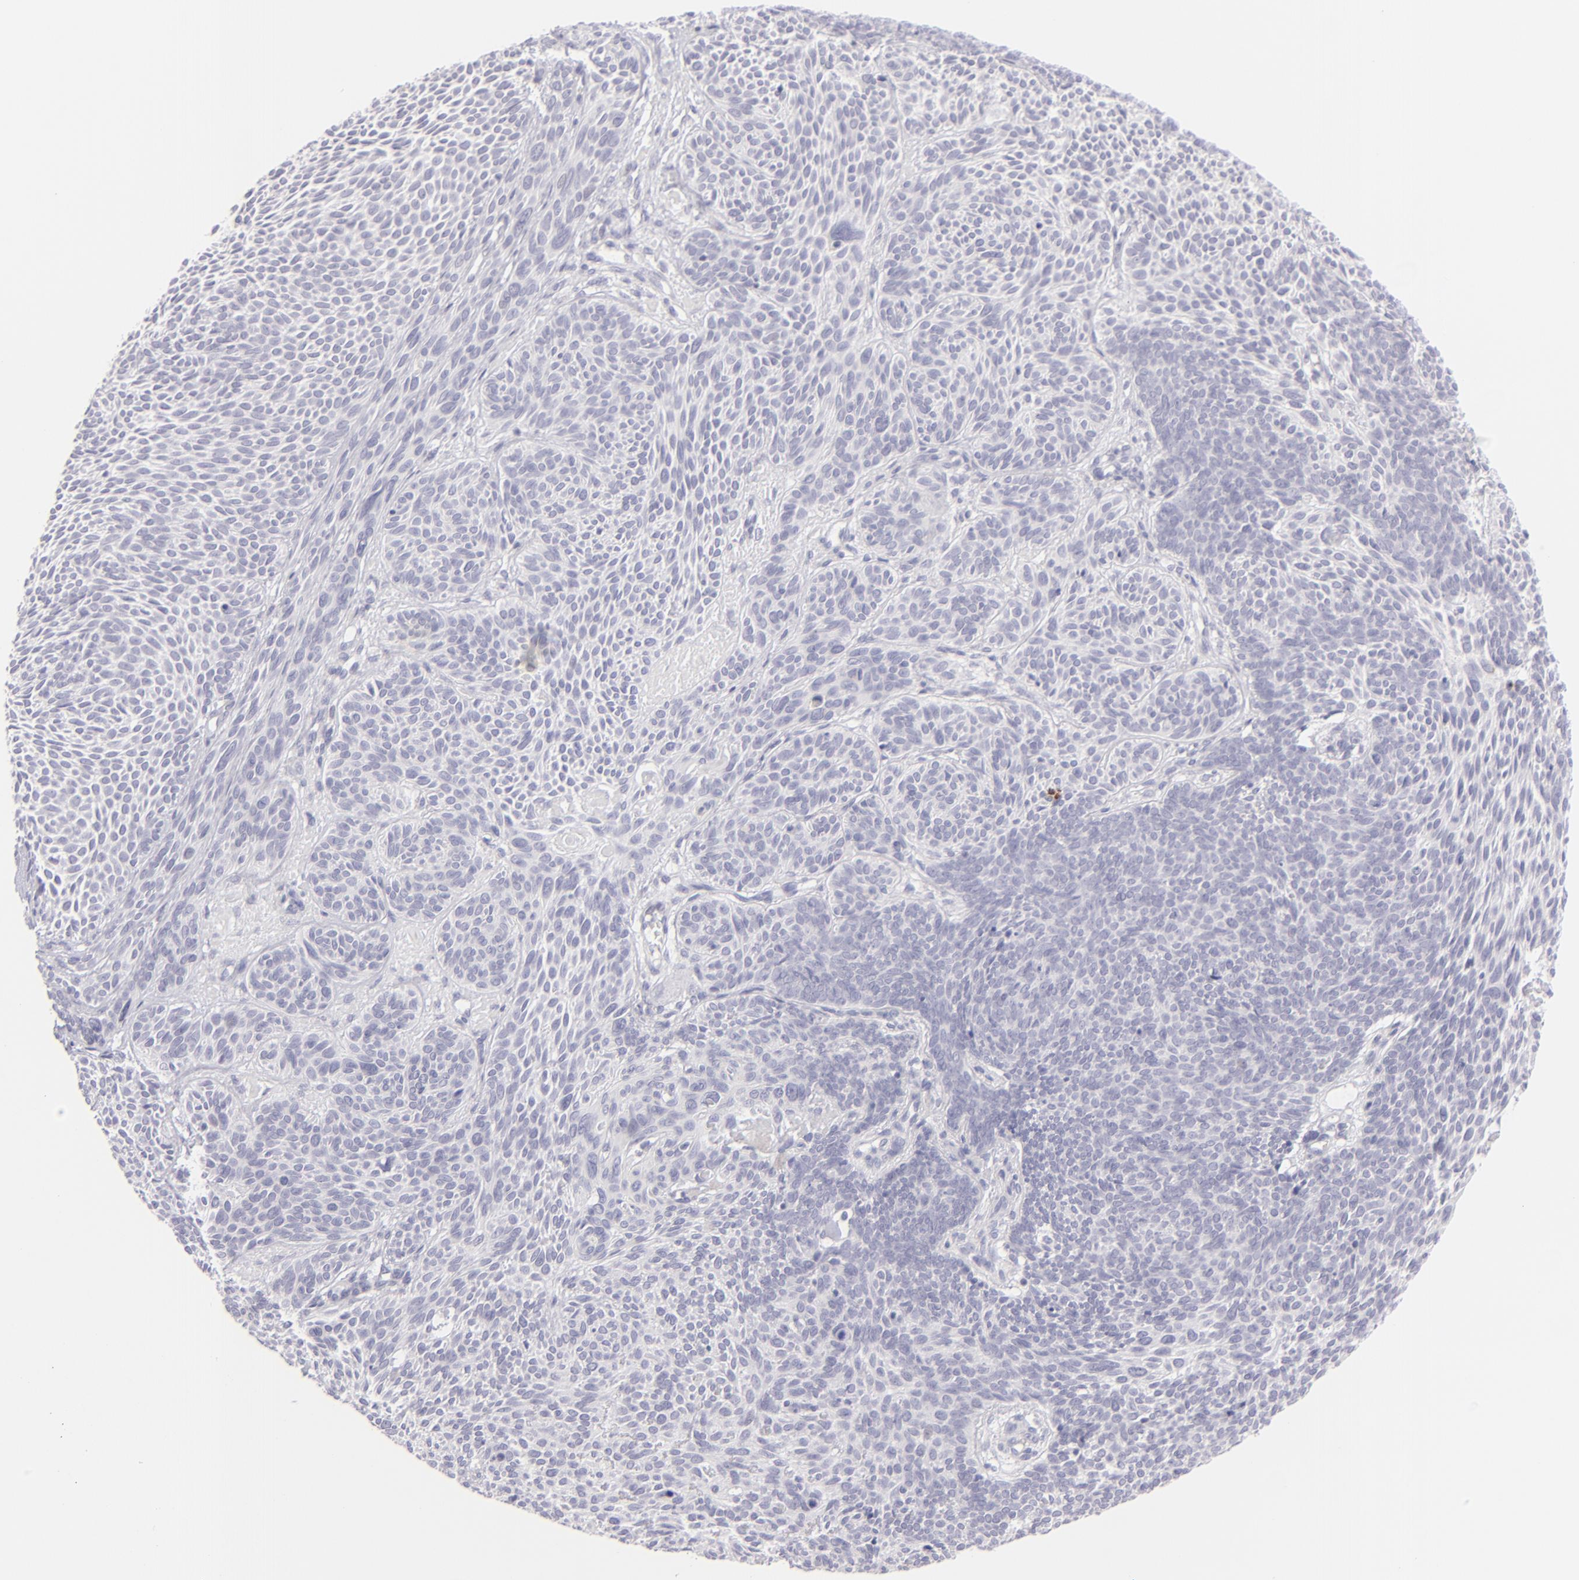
{"staining": {"intensity": "negative", "quantity": "none", "location": "none"}, "tissue": "skin cancer", "cell_type": "Tumor cells", "image_type": "cancer", "snomed": [{"axis": "morphology", "description": "Basal cell carcinoma"}, {"axis": "topography", "description": "Skin"}], "caption": "A micrograph of human basal cell carcinoma (skin) is negative for staining in tumor cells.", "gene": "CLDN4", "patient": {"sex": "male", "age": 84}}